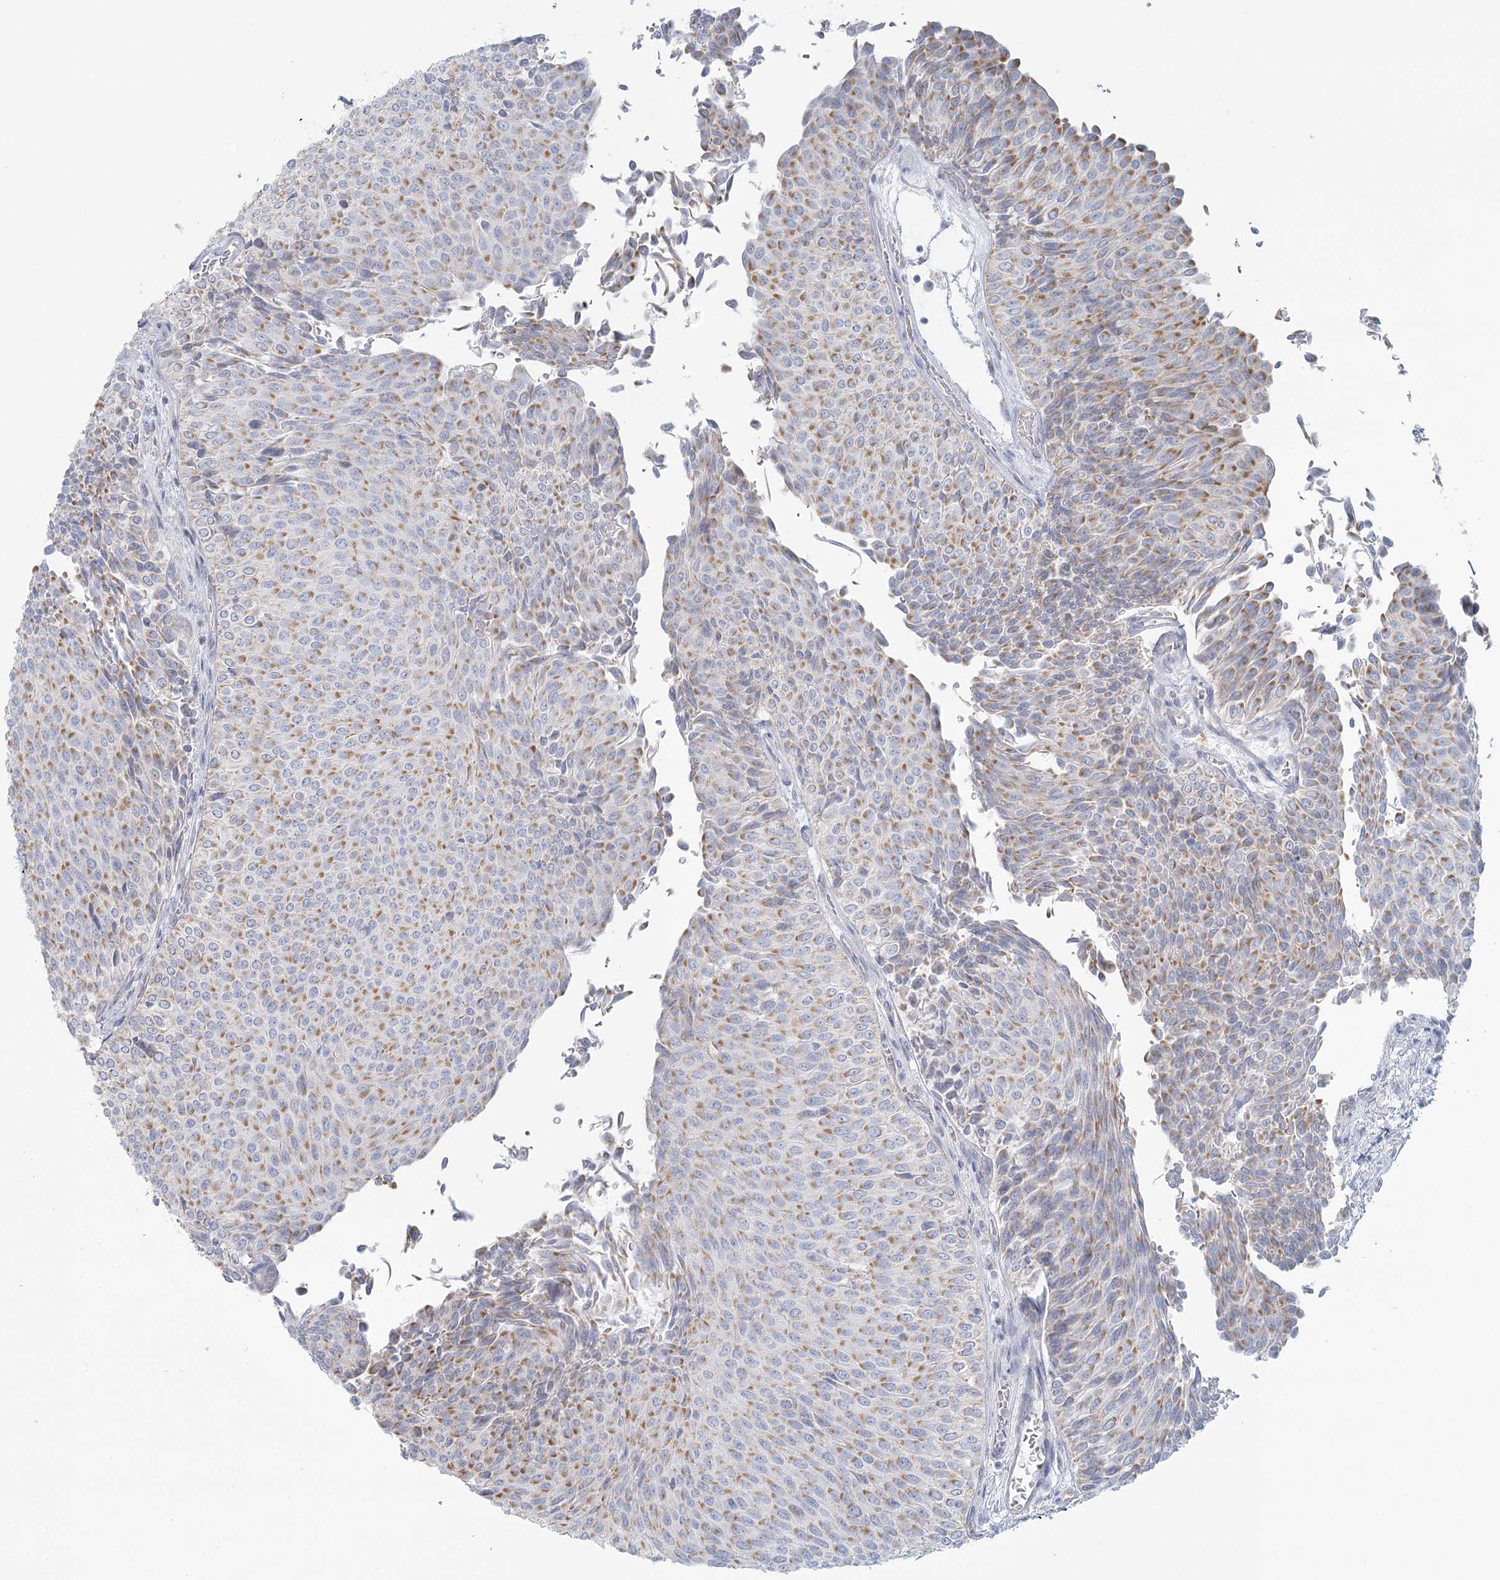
{"staining": {"intensity": "moderate", "quantity": ">75%", "location": "cytoplasmic/membranous"}, "tissue": "urothelial cancer", "cell_type": "Tumor cells", "image_type": "cancer", "snomed": [{"axis": "morphology", "description": "Urothelial carcinoma, Low grade"}, {"axis": "topography", "description": "Urinary bladder"}], "caption": "Urothelial carcinoma (low-grade) was stained to show a protein in brown. There is medium levels of moderate cytoplasmic/membranous positivity in about >75% of tumor cells. (brown staining indicates protein expression, while blue staining denotes nuclei).", "gene": "BPHL", "patient": {"sex": "male", "age": 78}}